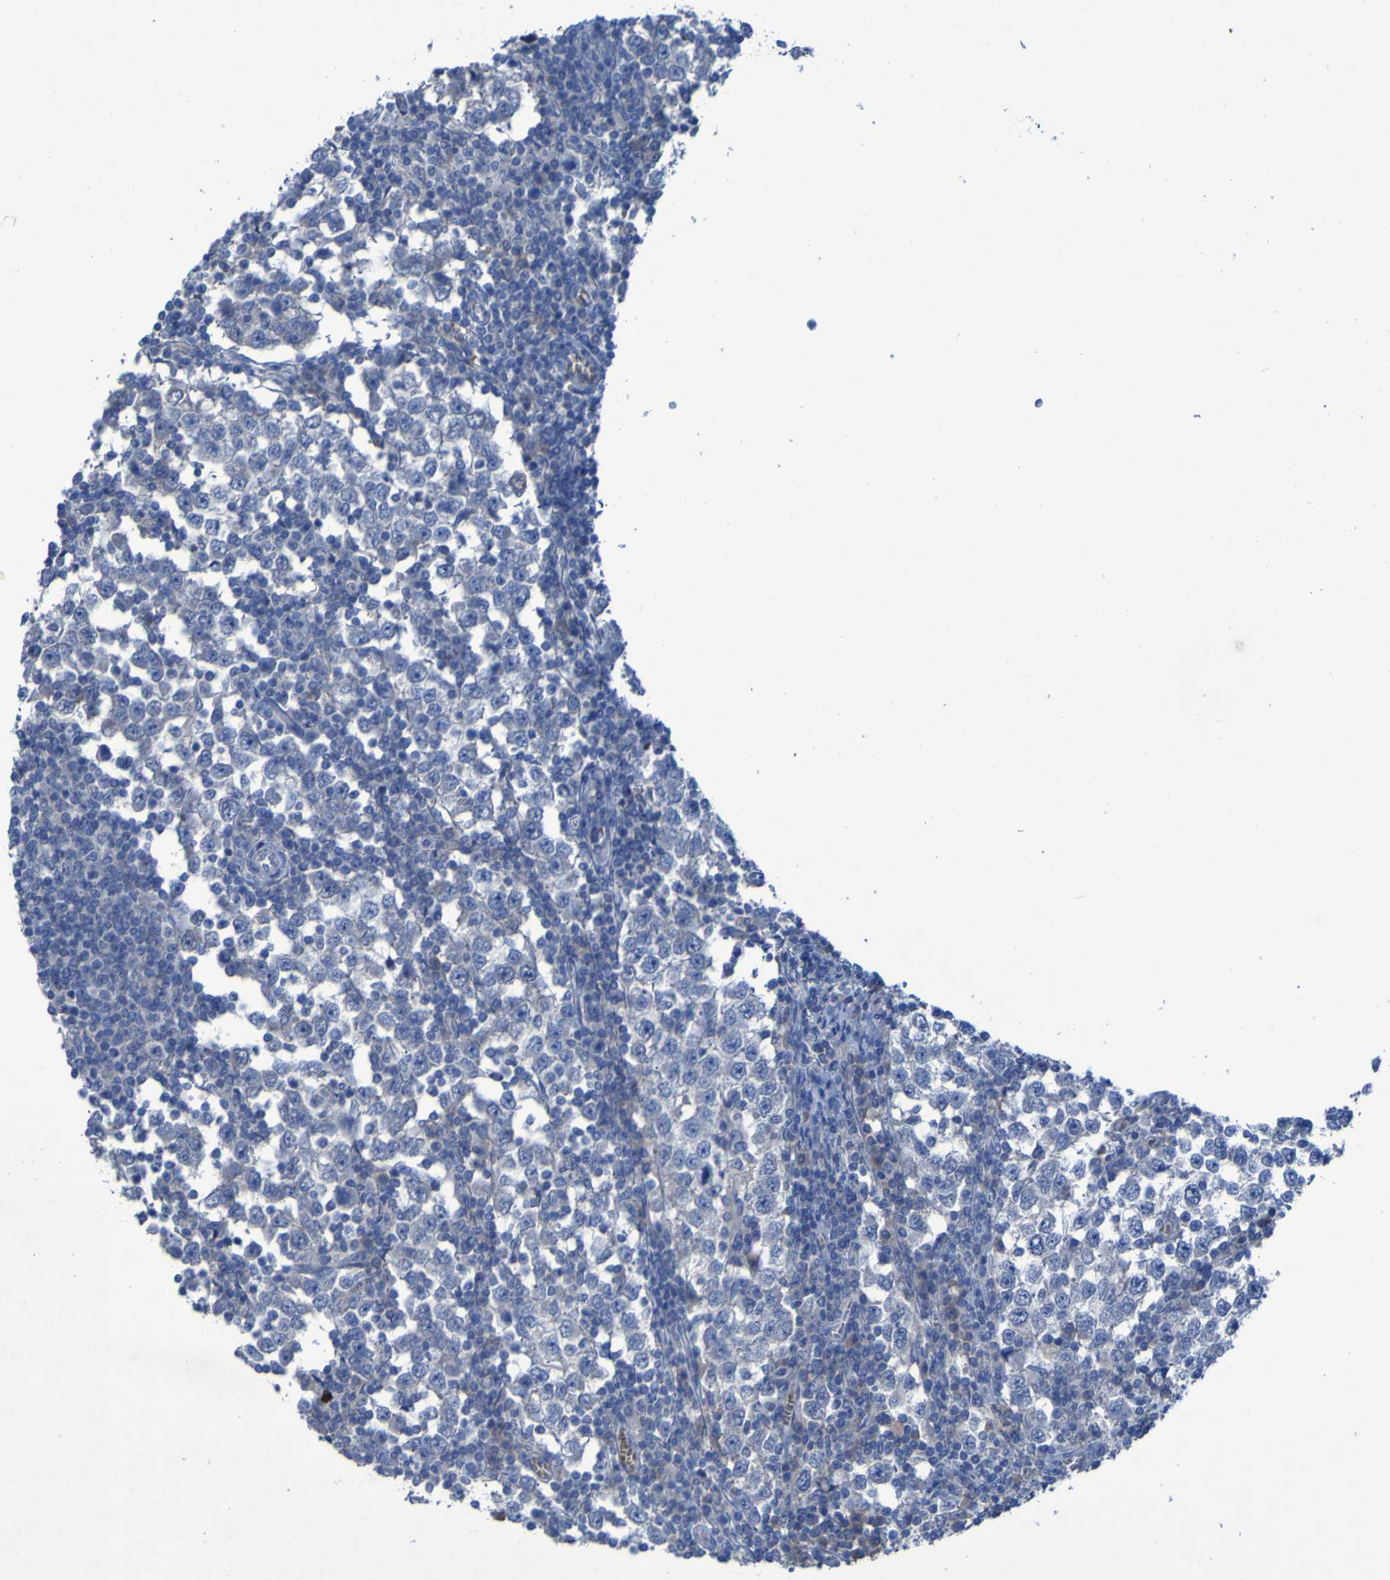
{"staining": {"intensity": "negative", "quantity": "none", "location": "none"}, "tissue": "testis cancer", "cell_type": "Tumor cells", "image_type": "cancer", "snomed": [{"axis": "morphology", "description": "Seminoma, NOS"}, {"axis": "topography", "description": "Testis"}], "caption": "Testis cancer (seminoma) was stained to show a protein in brown. There is no significant staining in tumor cells. The staining is performed using DAB brown chromogen with nuclei counter-stained in using hematoxylin.", "gene": "SGK2", "patient": {"sex": "male", "age": 65}}